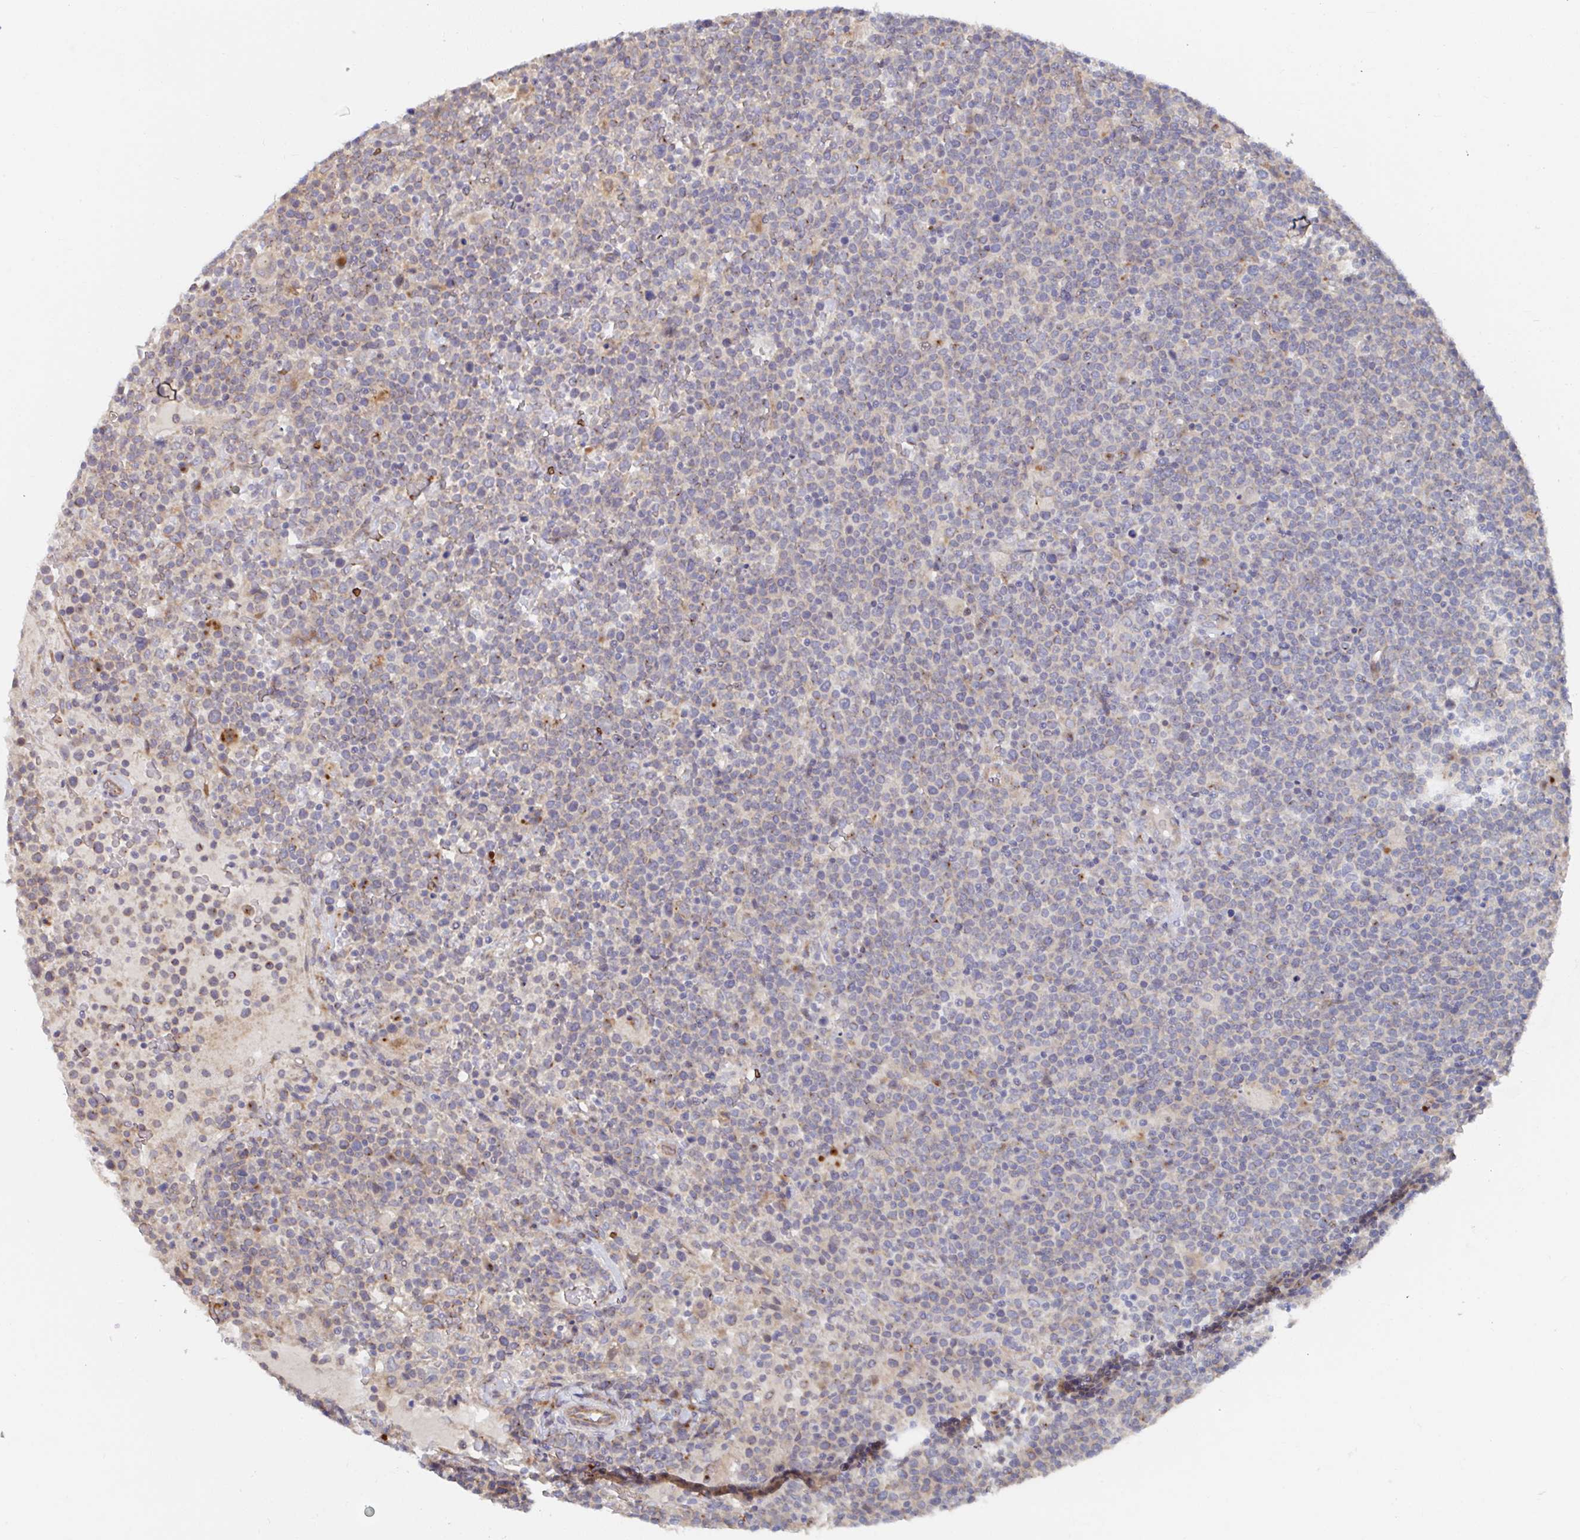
{"staining": {"intensity": "negative", "quantity": "none", "location": "none"}, "tissue": "lymphoma", "cell_type": "Tumor cells", "image_type": "cancer", "snomed": [{"axis": "morphology", "description": "Malignant lymphoma, non-Hodgkin's type, High grade"}, {"axis": "topography", "description": "Lymph node"}], "caption": "A high-resolution photomicrograph shows immunohistochemistry staining of lymphoma, which demonstrates no significant staining in tumor cells.", "gene": "FJX1", "patient": {"sex": "male", "age": 61}}